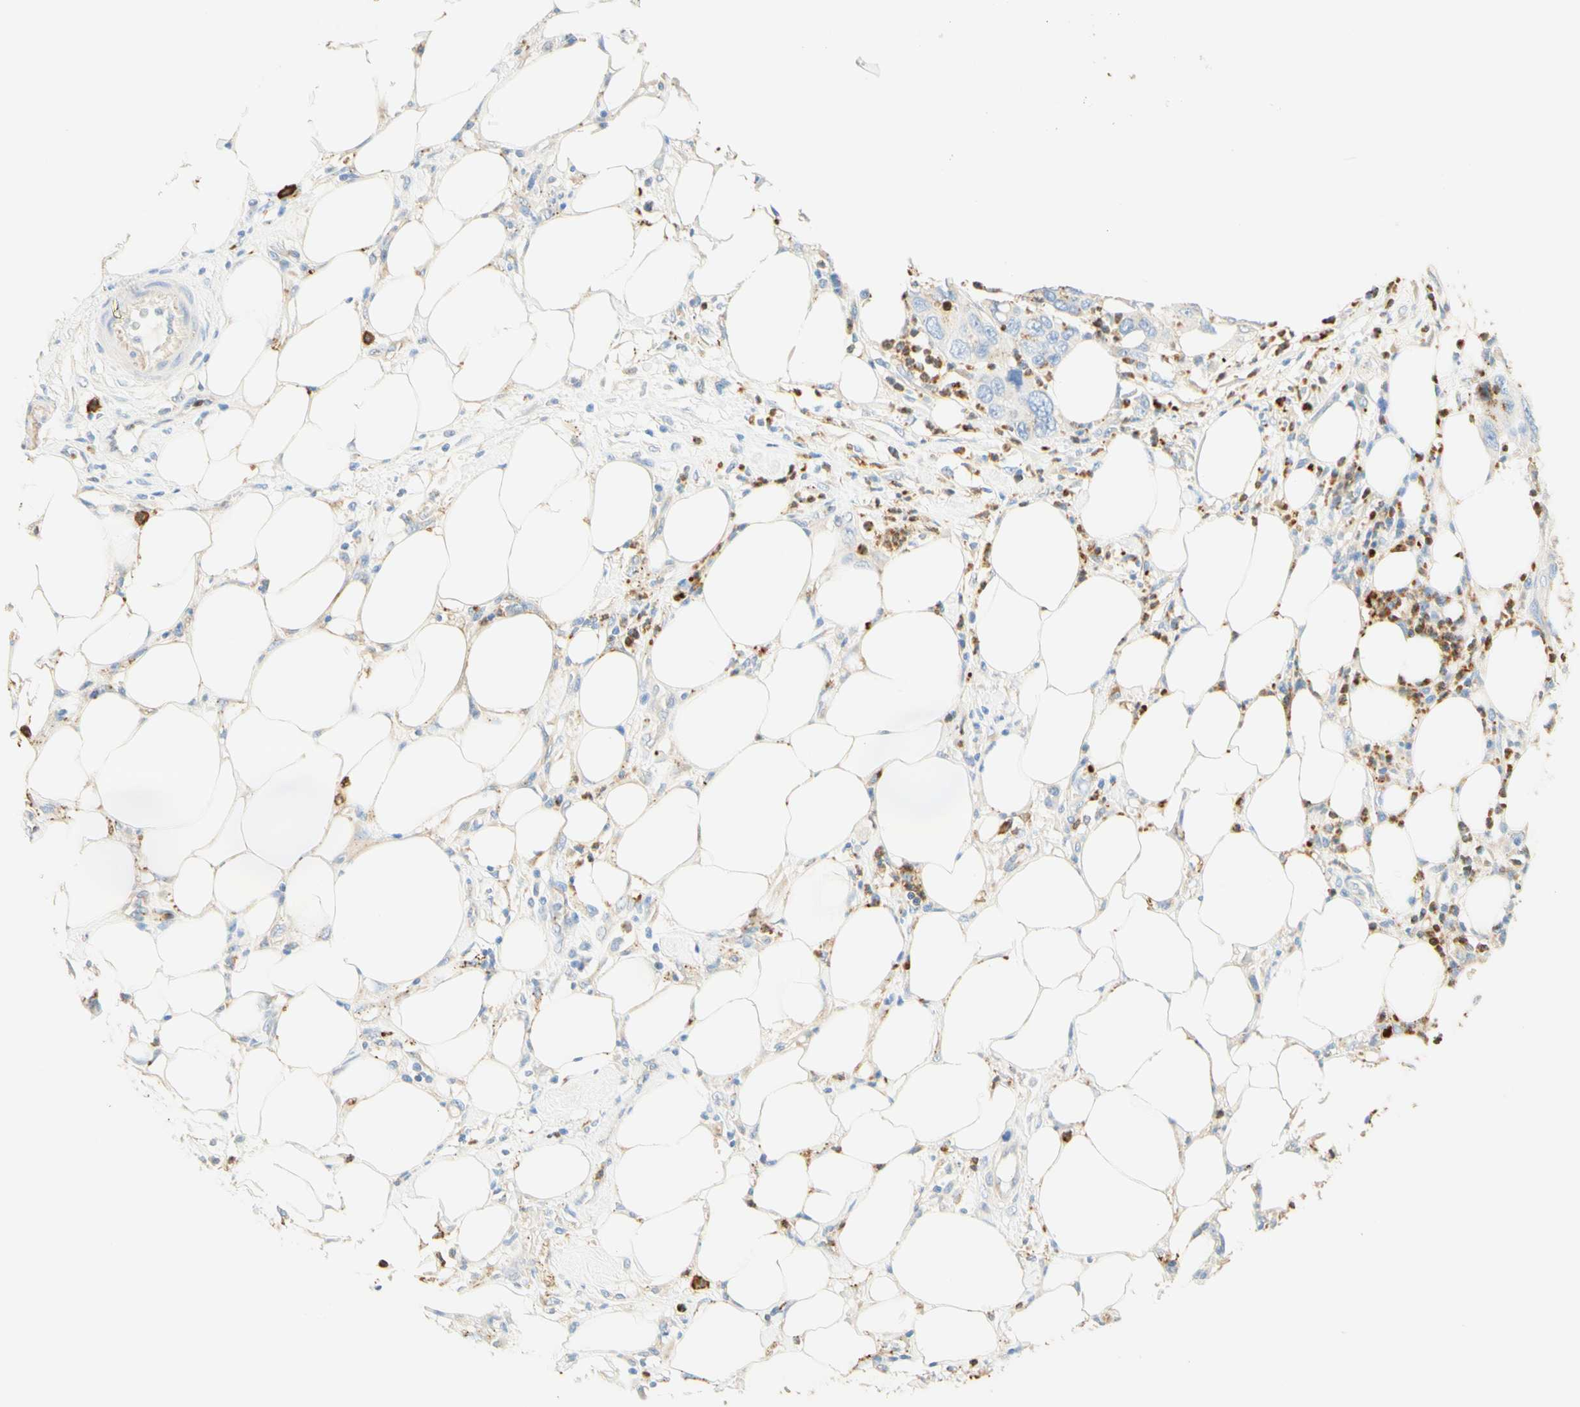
{"staining": {"intensity": "negative", "quantity": "none", "location": "none"}, "tissue": "pancreatic cancer", "cell_type": "Tumor cells", "image_type": "cancer", "snomed": [{"axis": "morphology", "description": "Adenocarcinoma, NOS"}, {"axis": "topography", "description": "Pancreas"}], "caption": "Immunohistochemistry (IHC) histopathology image of neoplastic tissue: human adenocarcinoma (pancreatic) stained with DAB (3,3'-diaminobenzidine) displays no significant protein expression in tumor cells.", "gene": "CD63", "patient": {"sex": "female", "age": 71}}